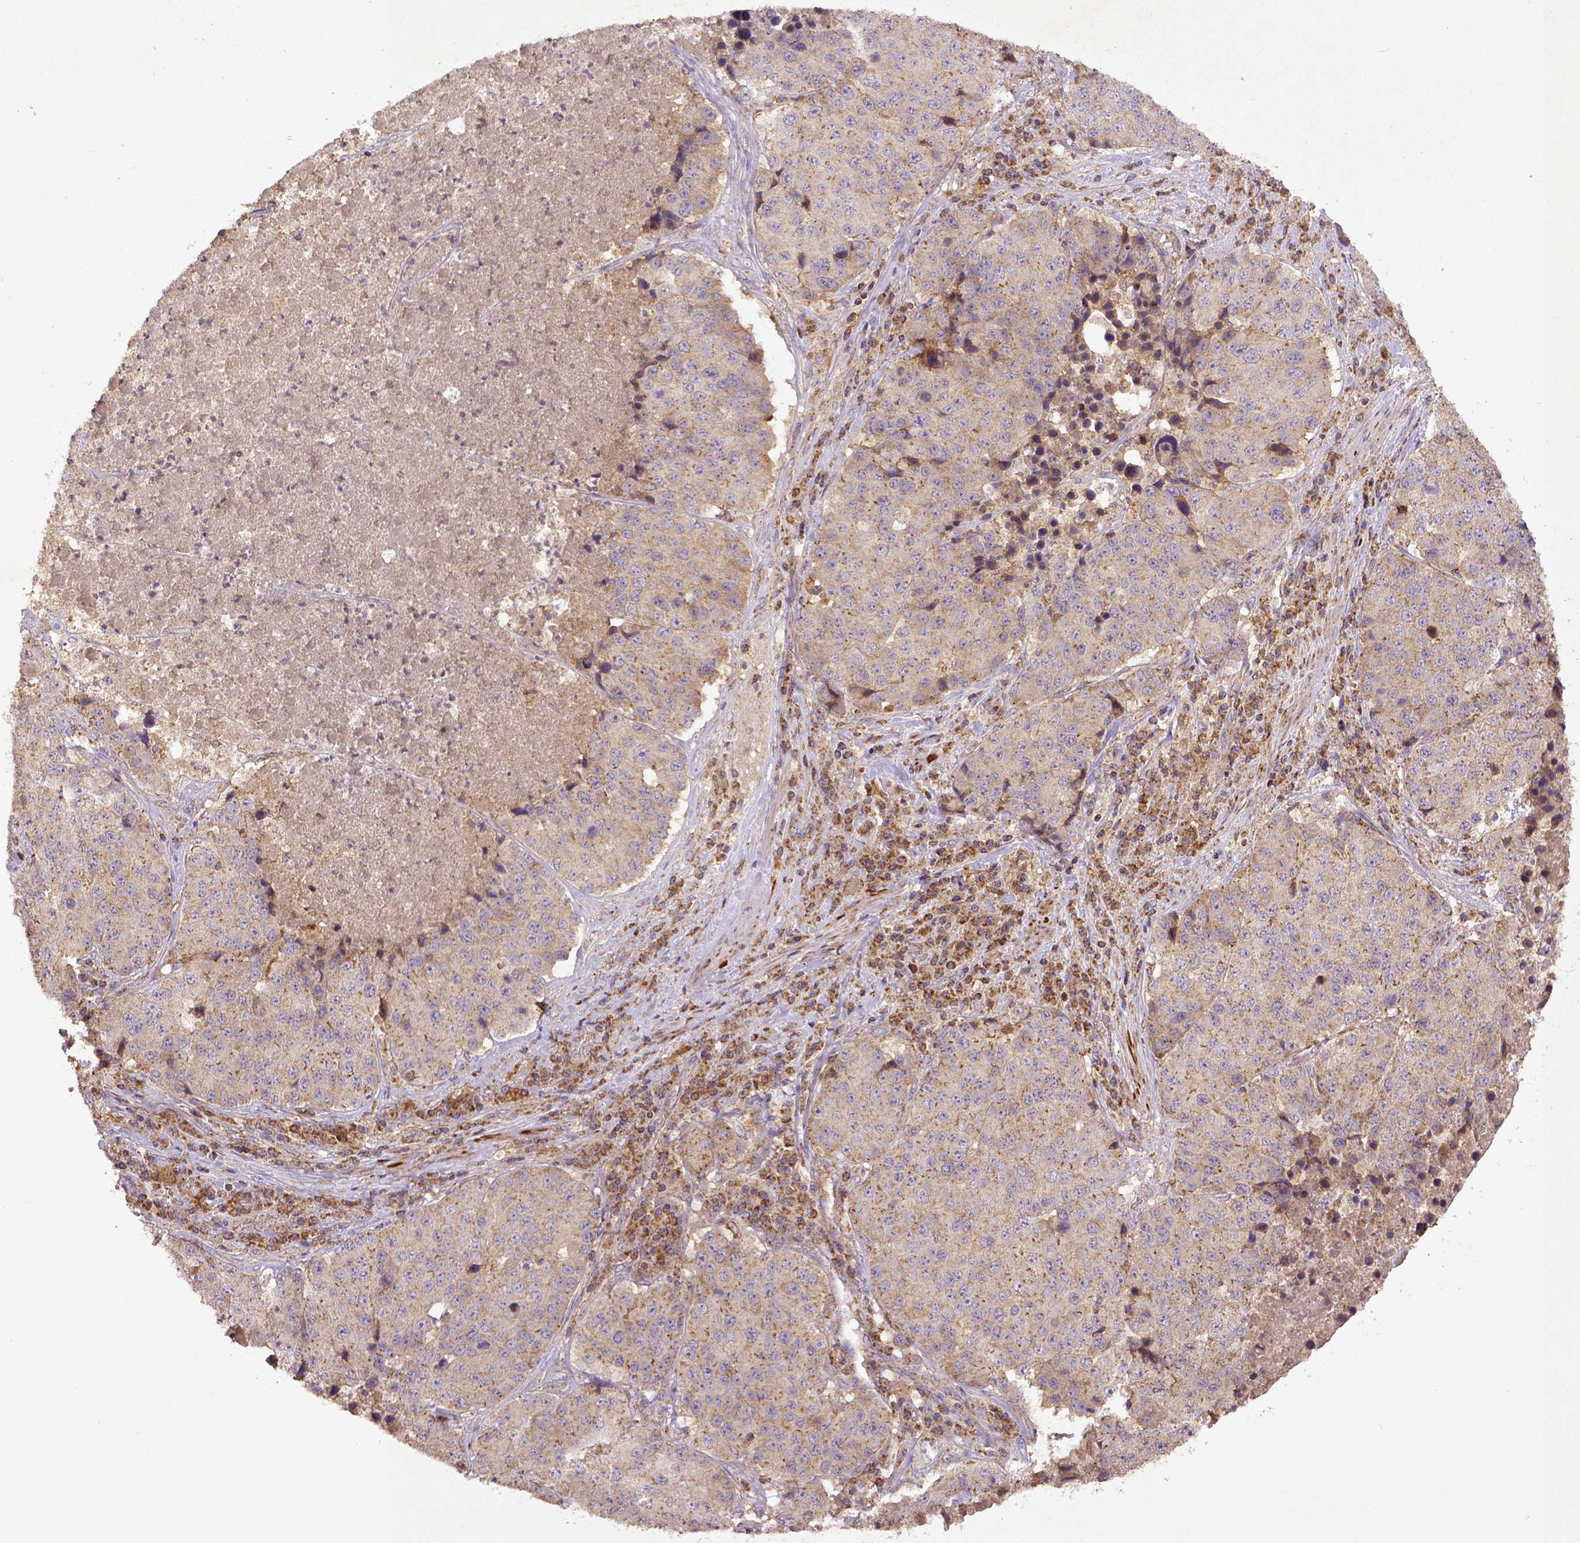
{"staining": {"intensity": "weak", "quantity": ">75%", "location": "cytoplasmic/membranous"}, "tissue": "stomach cancer", "cell_type": "Tumor cells", "image_type": "cancer", "snomed": [{"axis": "morphology", "description": "Adenocarcinoma, NOS"}, {"axis": "topography", "description": "Stomach"}], "caption": "IHC image of stomach cancer stained for a protein (brown), which reveals low levels of weak cytoplasmic/membranous staining in approximately >75% of tumor cells.", "gene": "MT-CO1", "patient": {"sex": "male", "age": 71}}